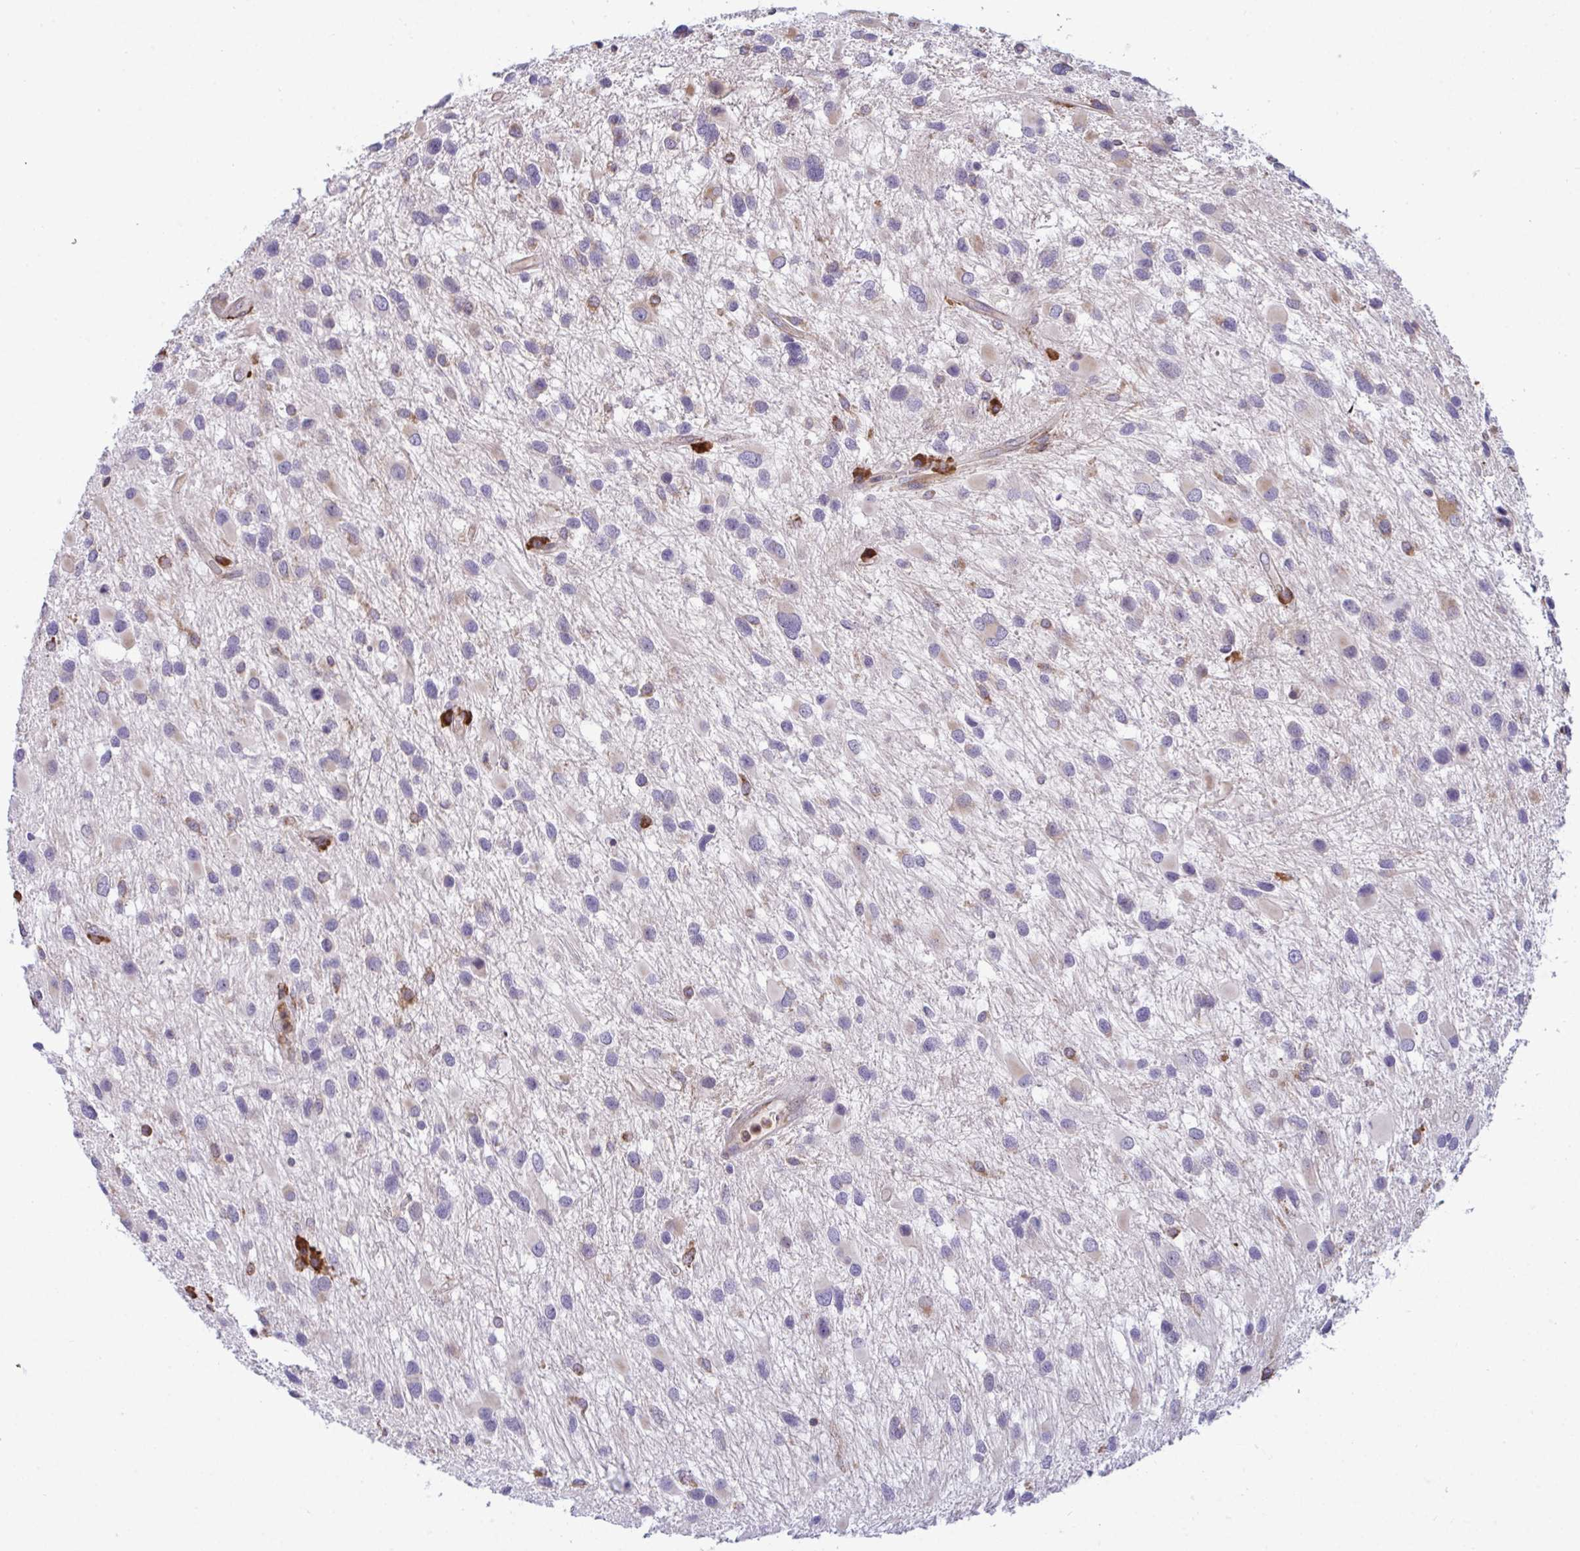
{"staining": {"intensity": "negative", "quantity": "none", "location": "none"}, "tissue": "glioma", "cell_type": "Tumor cells", "image_type": "cancer", "snomed": [{"axis": "morphology", "description": "Glioma, malignant, Low grade"}, {"axis": "topography", "description": "Brain"}], "caption": "A photomicrograph of glioma stained for a protein shows no brown staining in tumor cells.", "gene": "MYMK", "patient": {"sex": "female", "age": 32}}